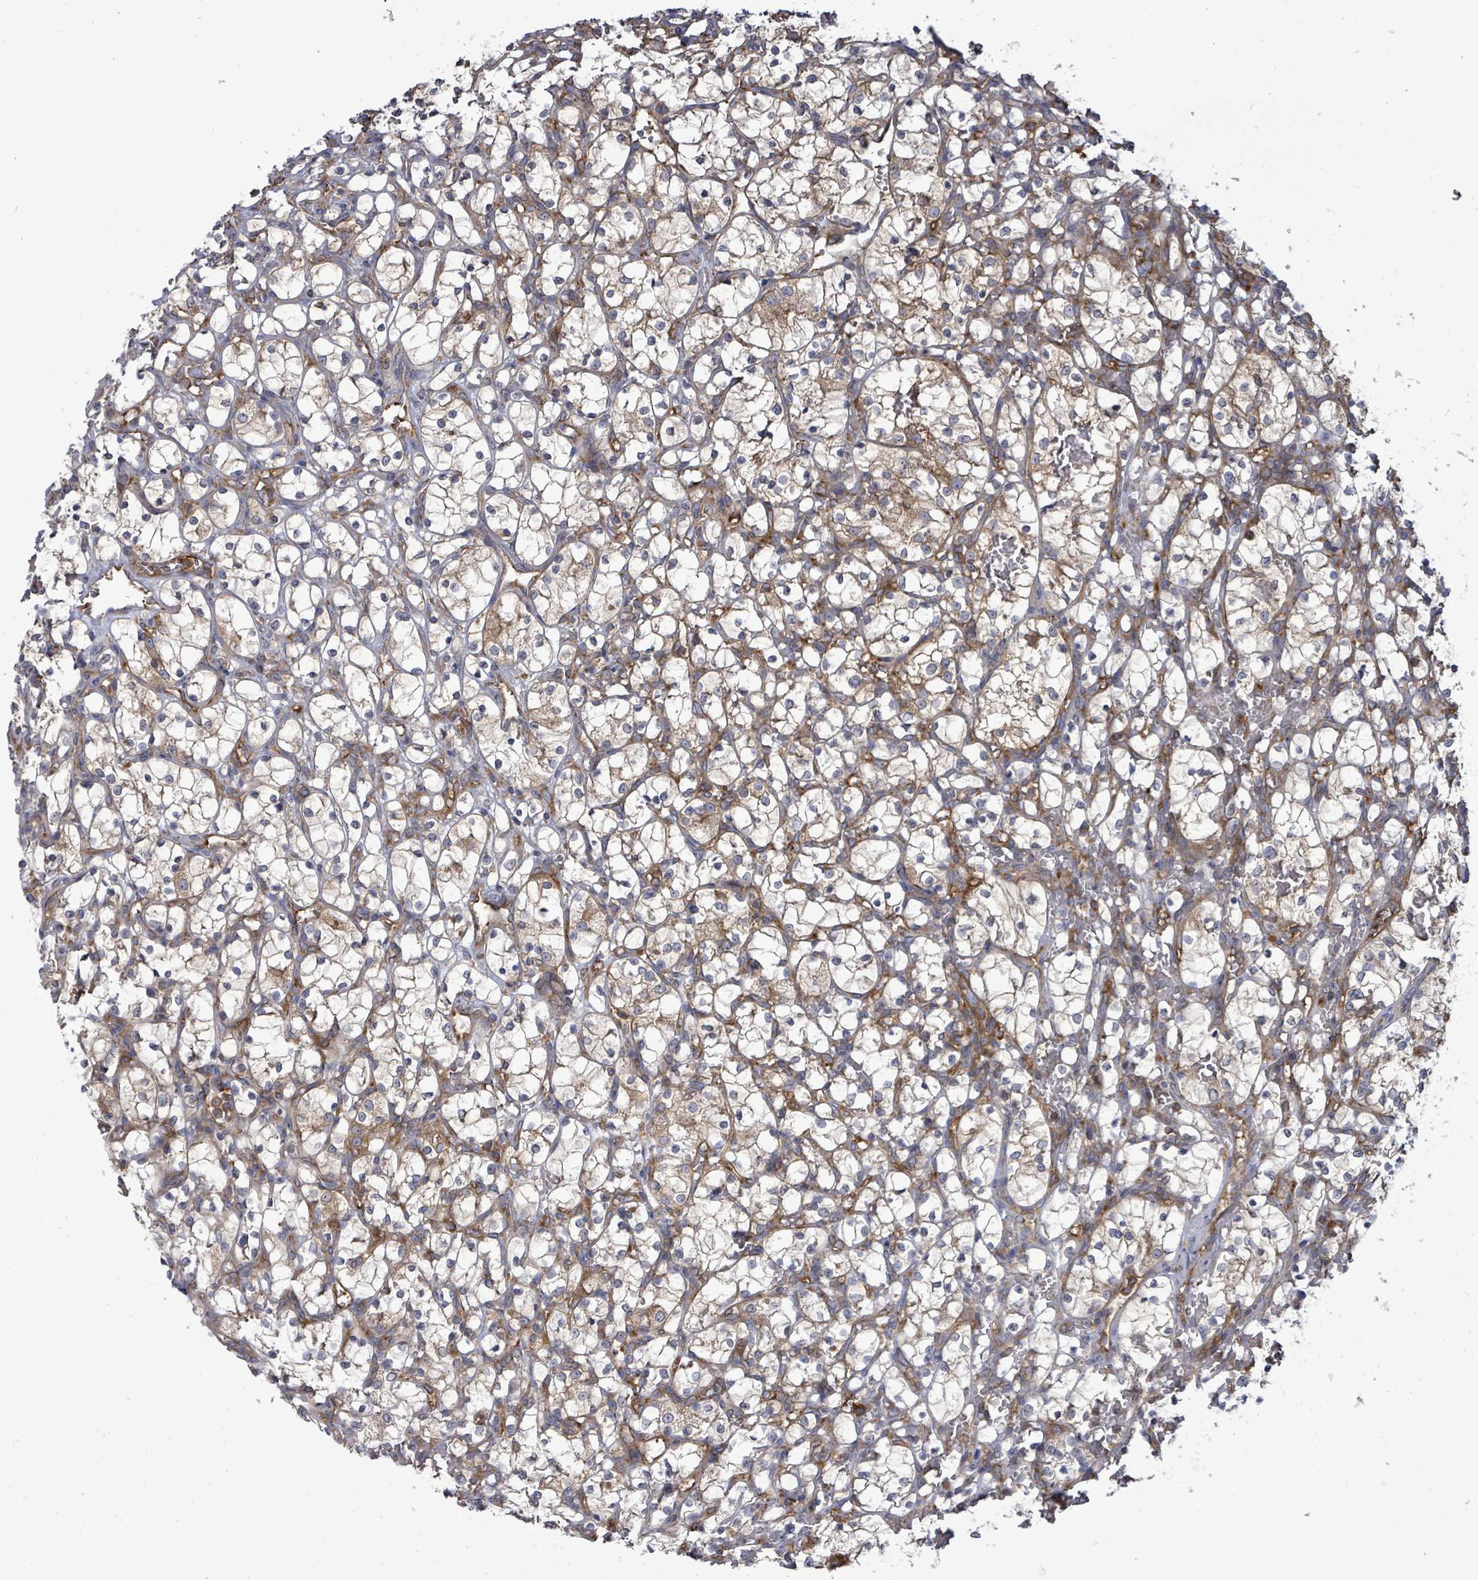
{"staining": {"intensity": "weak", "quantity": ">75%", "location": "cytoplasmic/membranous"}, "tissue": "renal cancer", "cell_type": "Tumor cells", "image_type": "cancer", "snomed": [{"axis": "morphology", "description": "Adenocarcinoma, NOS"}, {"axis": "topography", "description": "Kidney"}], "caption": "DAB (3,3'-diaminobenzidine) immunohistochemical staining of renal adenocarcinoma exhibits weak cytoplasmic/membranous protein expression in about >75% of tumor cells.", "gene": "EIF3C", "patient": {"sex": "female", "age": 69}}